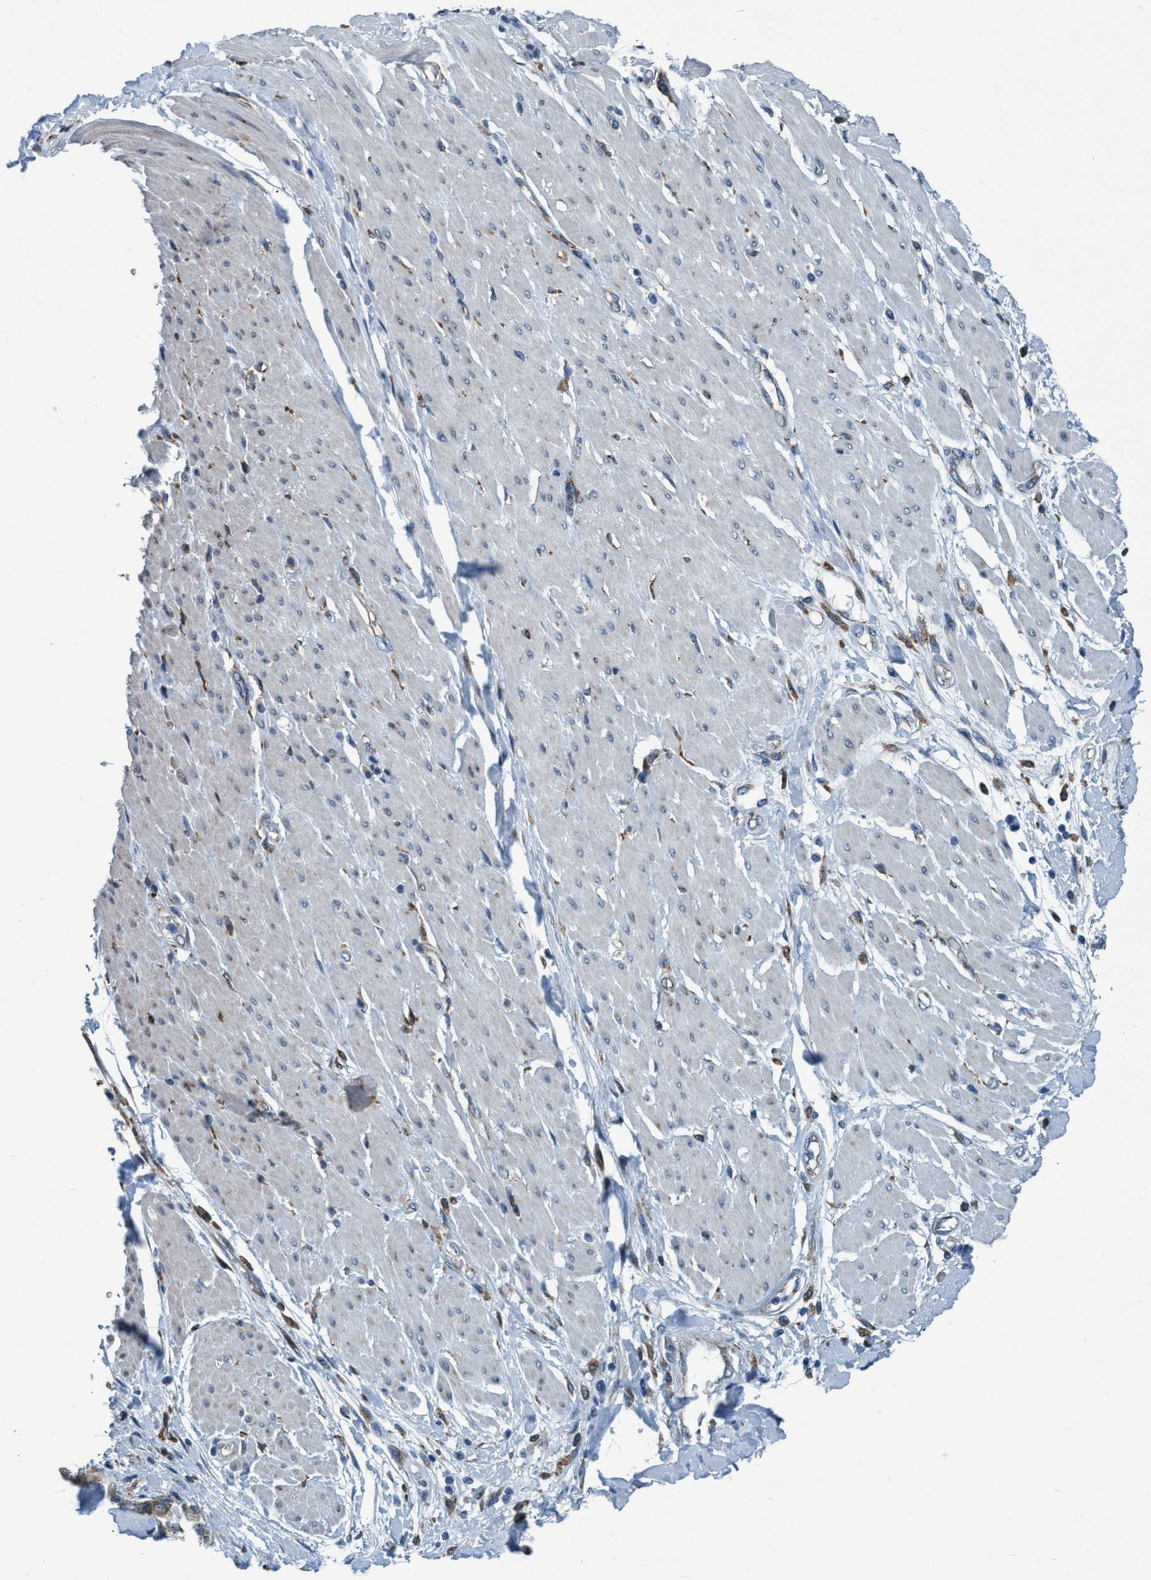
{"staining": {"intensity": "negative", "quantity": "none", "location": "none"}, "tissue": "adipose tissue", "cell_type": "Adipocytes", "image_type": "normal", "snomed": [{"axis": "morphology", "description": "Normal tissue, NOS"}, {"axis": "morphology", "description": "Adenocarcinoma, NOS"}, {"axis": "topography", "description": "Duodenum"}, {"axis": "topography", "description": "Peripheral nerve tissue"}], "caption": "An image of adipose tissue stained for a protein shows no brown staining in adipocytes. Nuclei are stained in blue.", "gene": "ARMC9", "patient": {"sex": "female", "age": 60}}